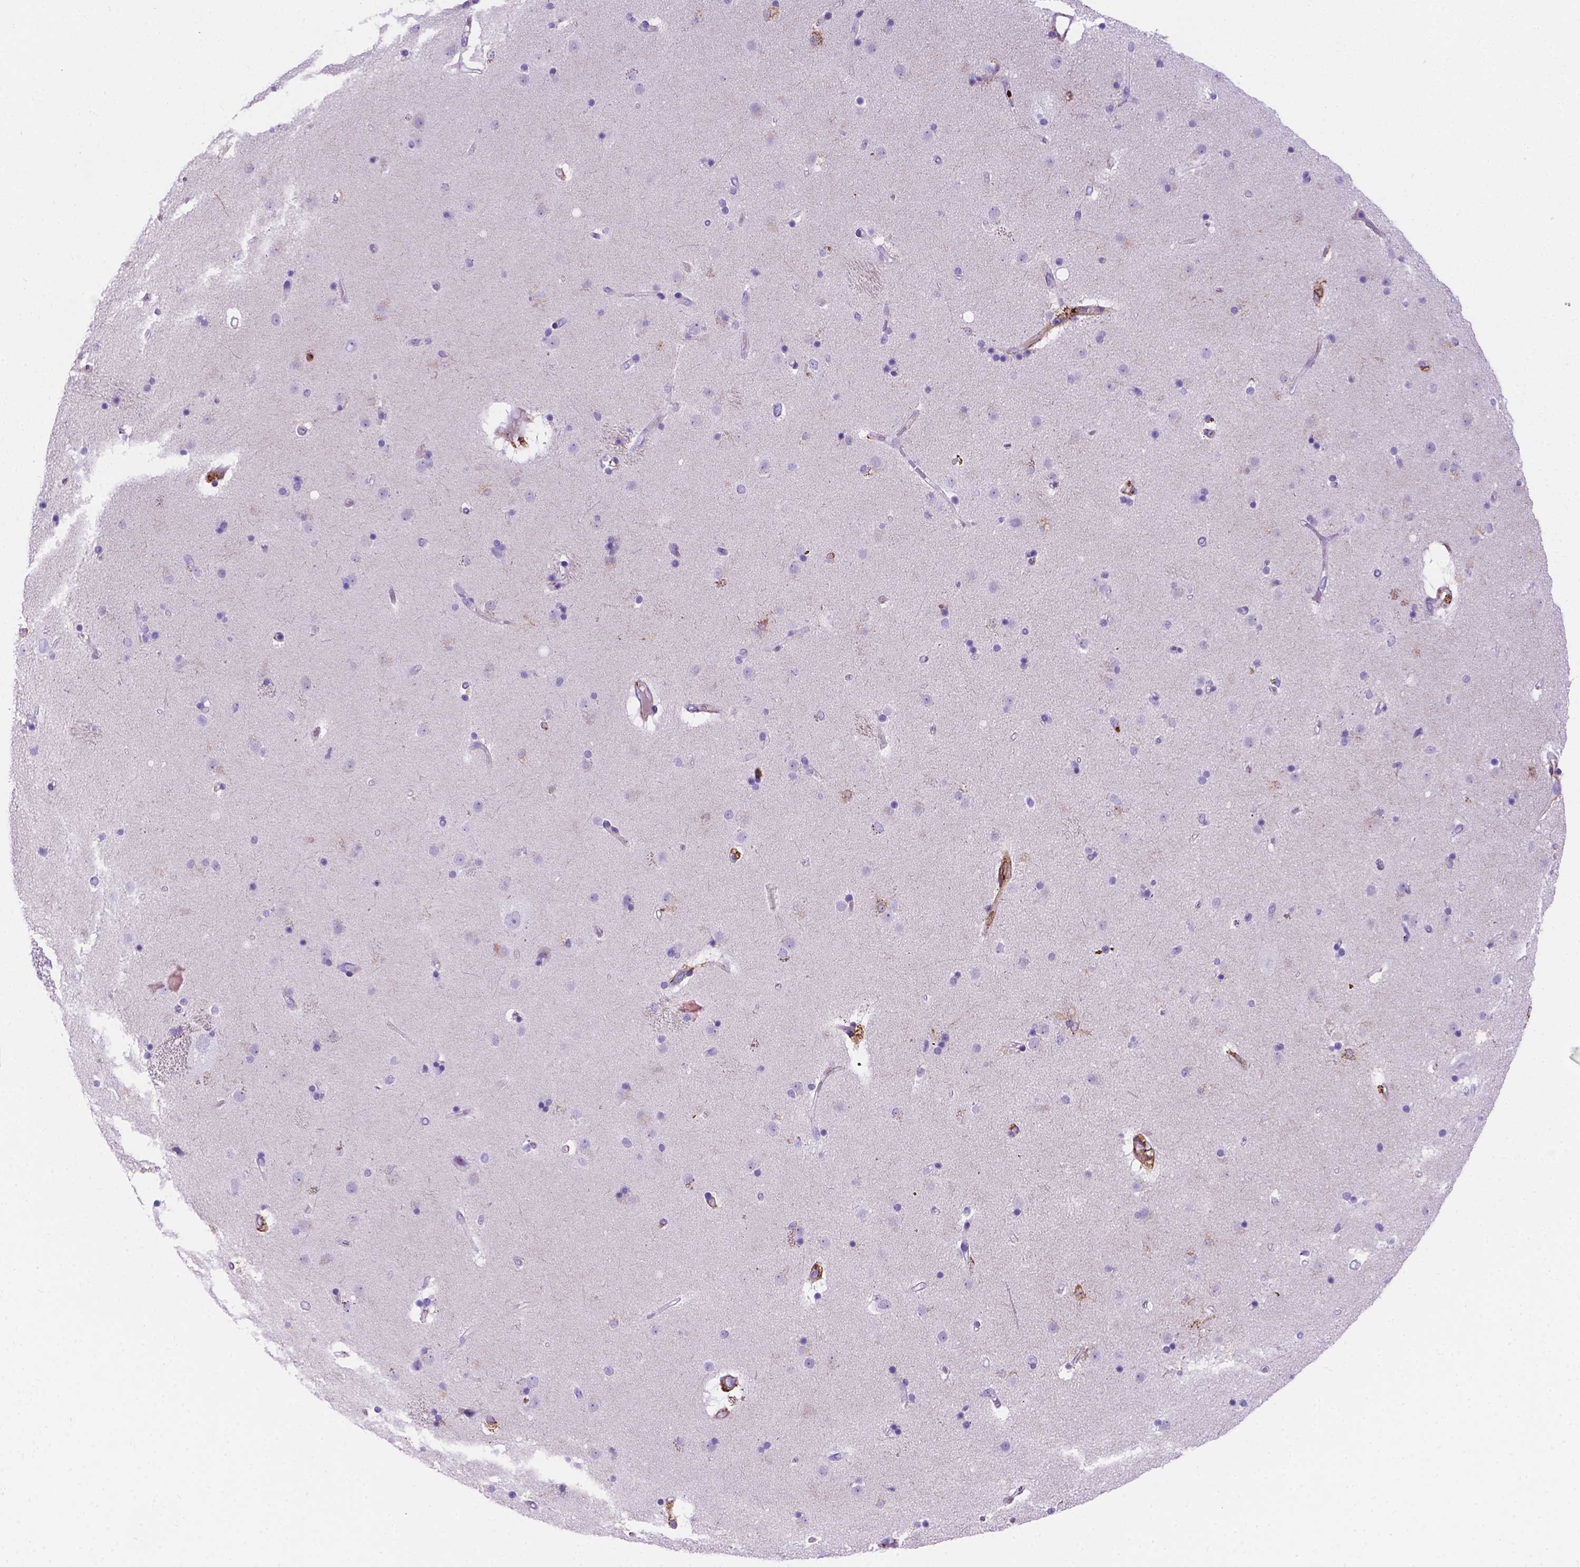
{"staining": {"intensity": "negative", "quantity": "none", "location": "none"}, "tissue": "caudate", "cell_type": "Glial cells", "image_type": "normal", "snomed": [{"axis": "morphology", "description": "Normal tissue, NOS"}, {"axis": "topography", "description": "Lateral ventricle wall"}], "caption": "The histopathology image exhibits no staining of glial cells in benign caudate.", "gene": "MACF1", "patient": {"sex": "female", "age": 71}}